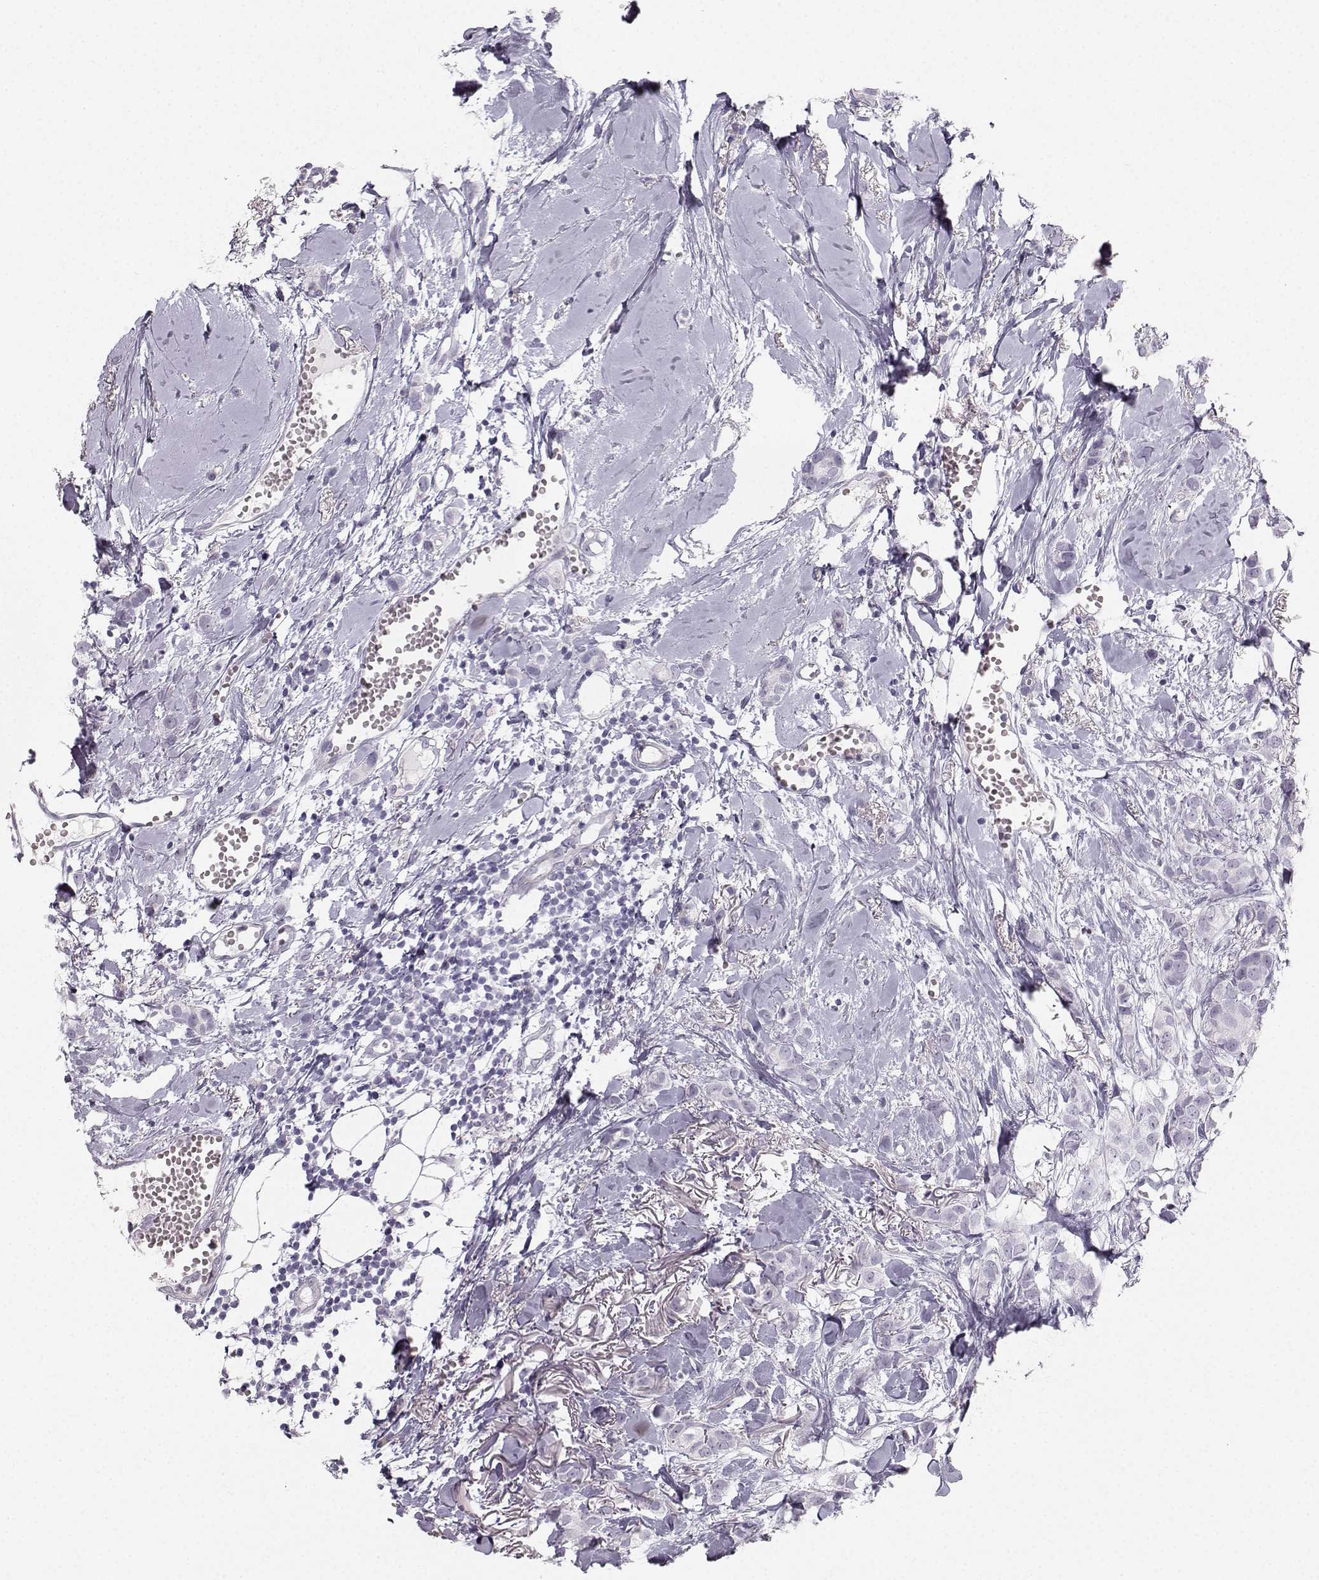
{"staining": {"intensity": "negative", "quantity": "none", "location": "none"}, "tissue": "breast cancer", "cell_type": "Tumor cells", "image_type": "cancer", "snomed": [{"axis": "morphology", "description": "Duct carcinoma"}, {"axis": "topography", "description": "Breast"}], "caption": "Tumor cells show no significant protein expression in breast intraductal carcinoma.", "gene": "CASR", "patient": {"sex": "female", "age": 85}}